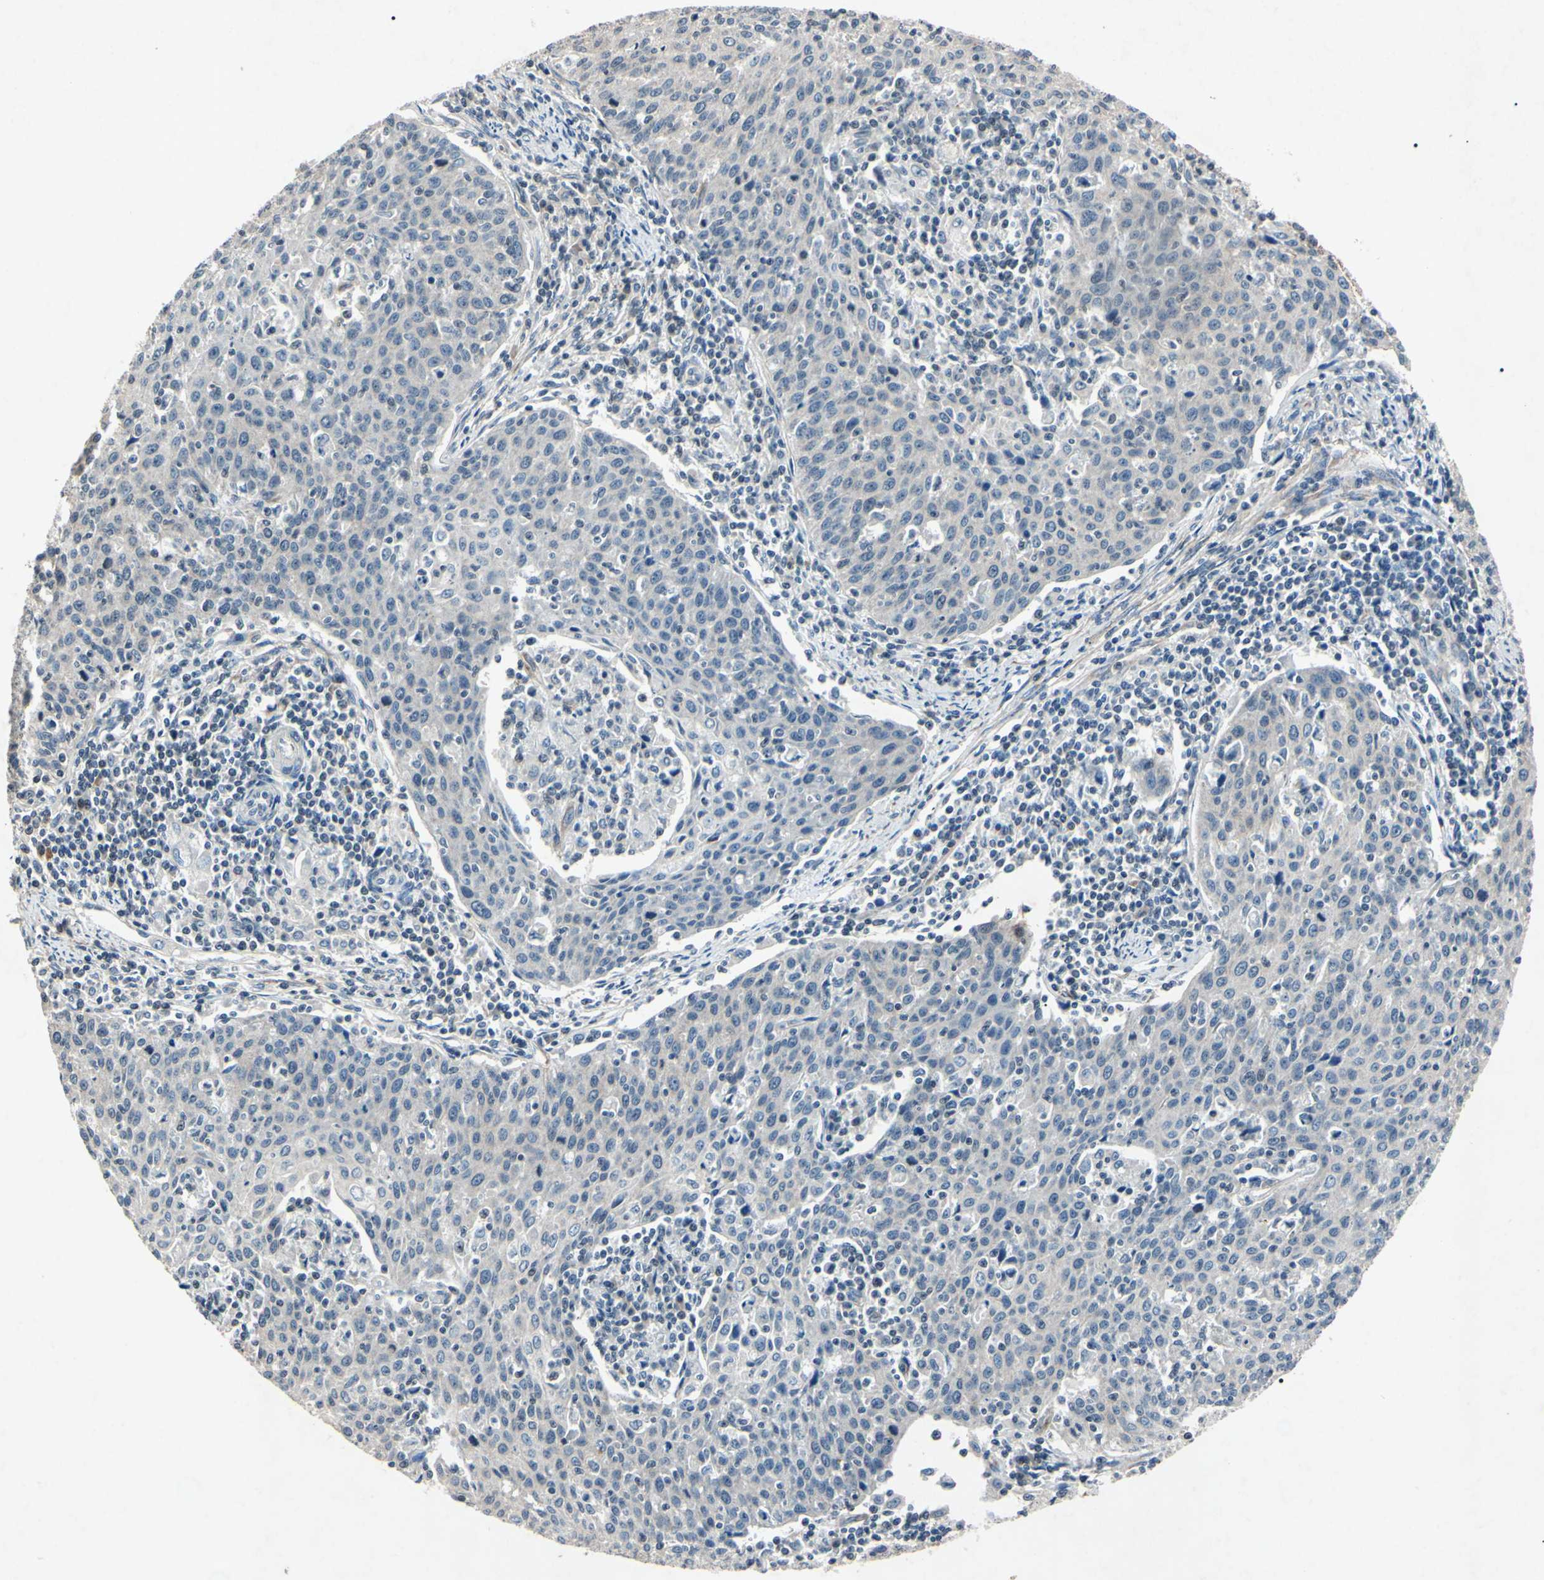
{"staining": {"intensity": "negative", "quantity": "none", "location": "none"}, "tissue": "cervical cancer", "cell_type": "Tumor cells", "image_type": "cancer", "snomed": [{"axis": "morphology", "description": "Squamous cell carcinoma, NOS"}, {"axis": "topography", "description": "Cervix"}], "caption": "IHC photomicrograph of cervical squamous cell carcinoma stained for a protein (brown), which exhibits no expression in tumor cells. (DAB immunohistochemistry (IHC) visualized using brightfield microscopy, high magnification).", "gene": "AEBP1", "patient": {"sex": "female", "age": 38}}